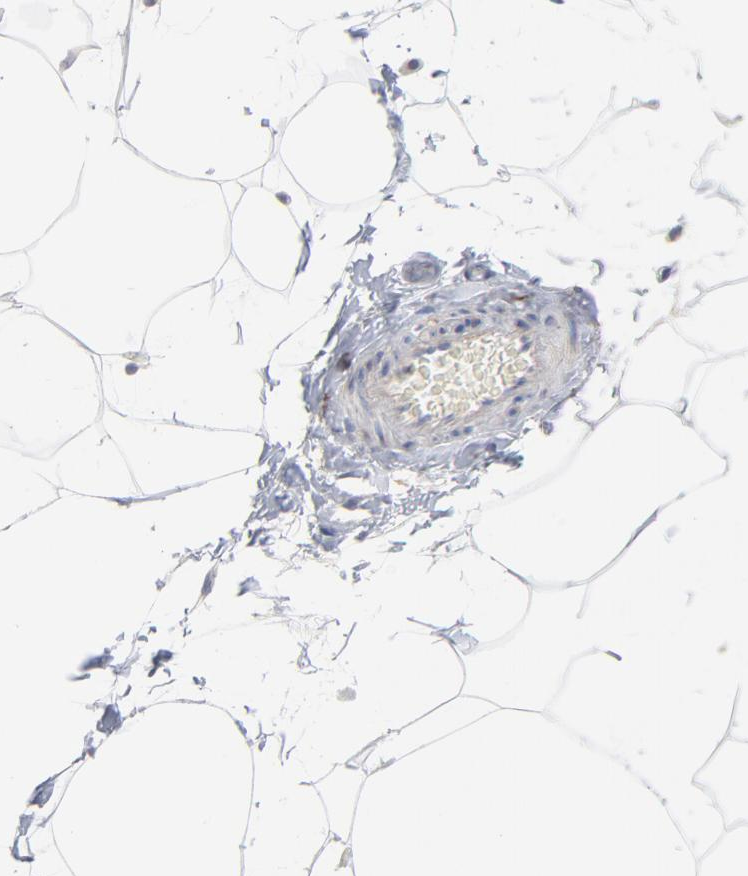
{"staining": {"intensity": "negative", "quantity": "none", "location": "none"}, "tissue": "adipose tissue", "cell_type": "Adipocytes", "image_type": "normal", "snomed": [{"axis": "morphology", "description": "Normal tissue, NOS"}, {"axis": "morphology", "description": "Duct carcinoma"}, {"axis": "topography", "description": "Breast"}, {"axis": "topography", "description": "Adipose tissue"}], "caption": "There is no significant positivity in adipocytes of adipose tissue. (DAB immunohistochemistry (IHC) visualized using brightfield microscopy, high magnification).", "gene": "CPE", "patient": {"sex": "female", "age": 37}}